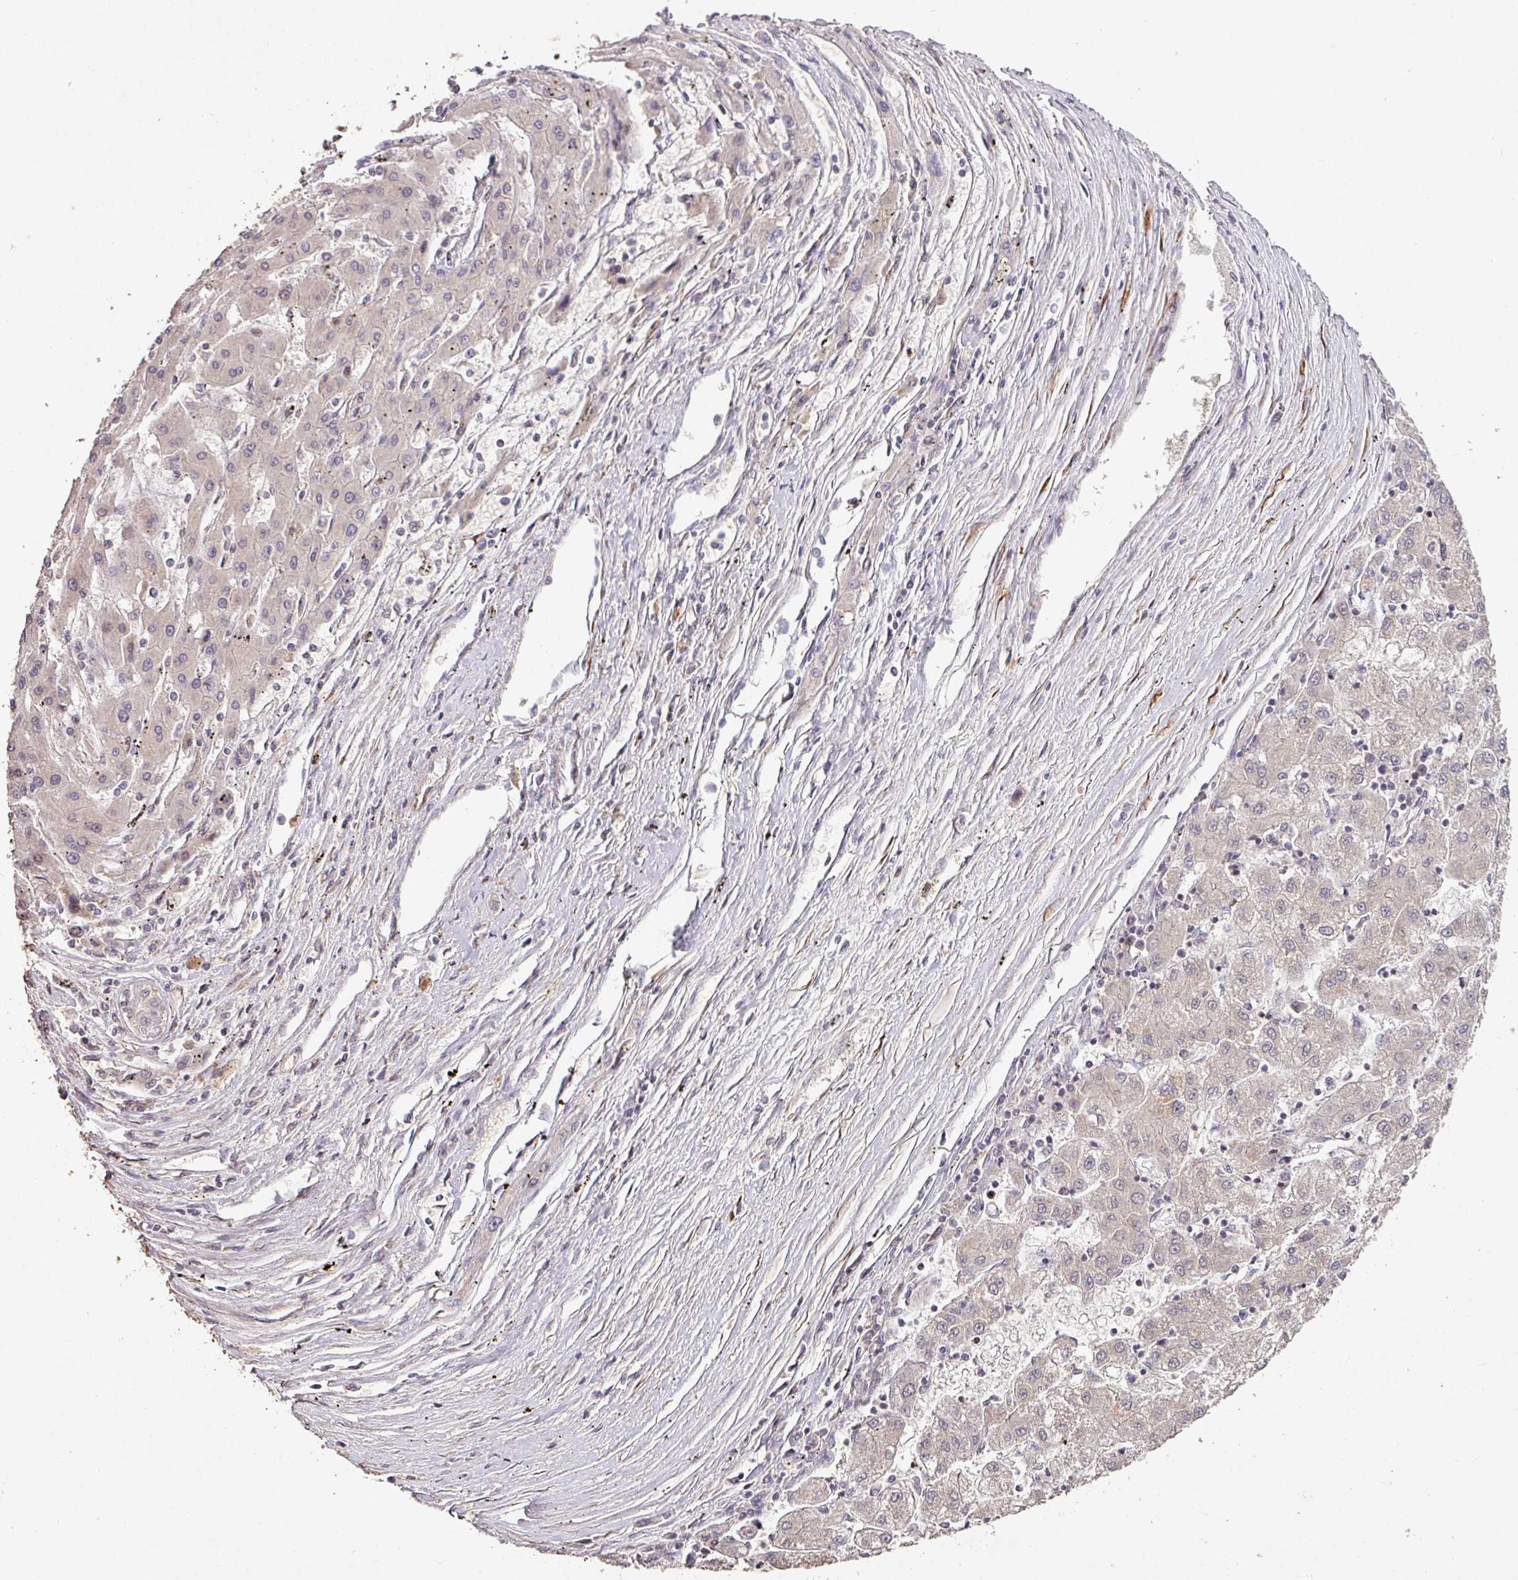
{"staining": {"intensity": "negative", "quantity": "none", "location": "none"}, "tissue": "liver cancer", "cell_type": "Tumor cells", "image_type": "cancer", "snomed": [{"axis": "morphology", "description": "Carcinoma, Hepatocellular, NOS"}, {"axis": "topography", "description": "Liver"}], "caption": "DAB immunohistochemical staining of liver hepatocellular carcinoma displays no significant expression in tumor cells.", "gene": "RPL23A", "patient": {"sex": "male", "age": 72}}